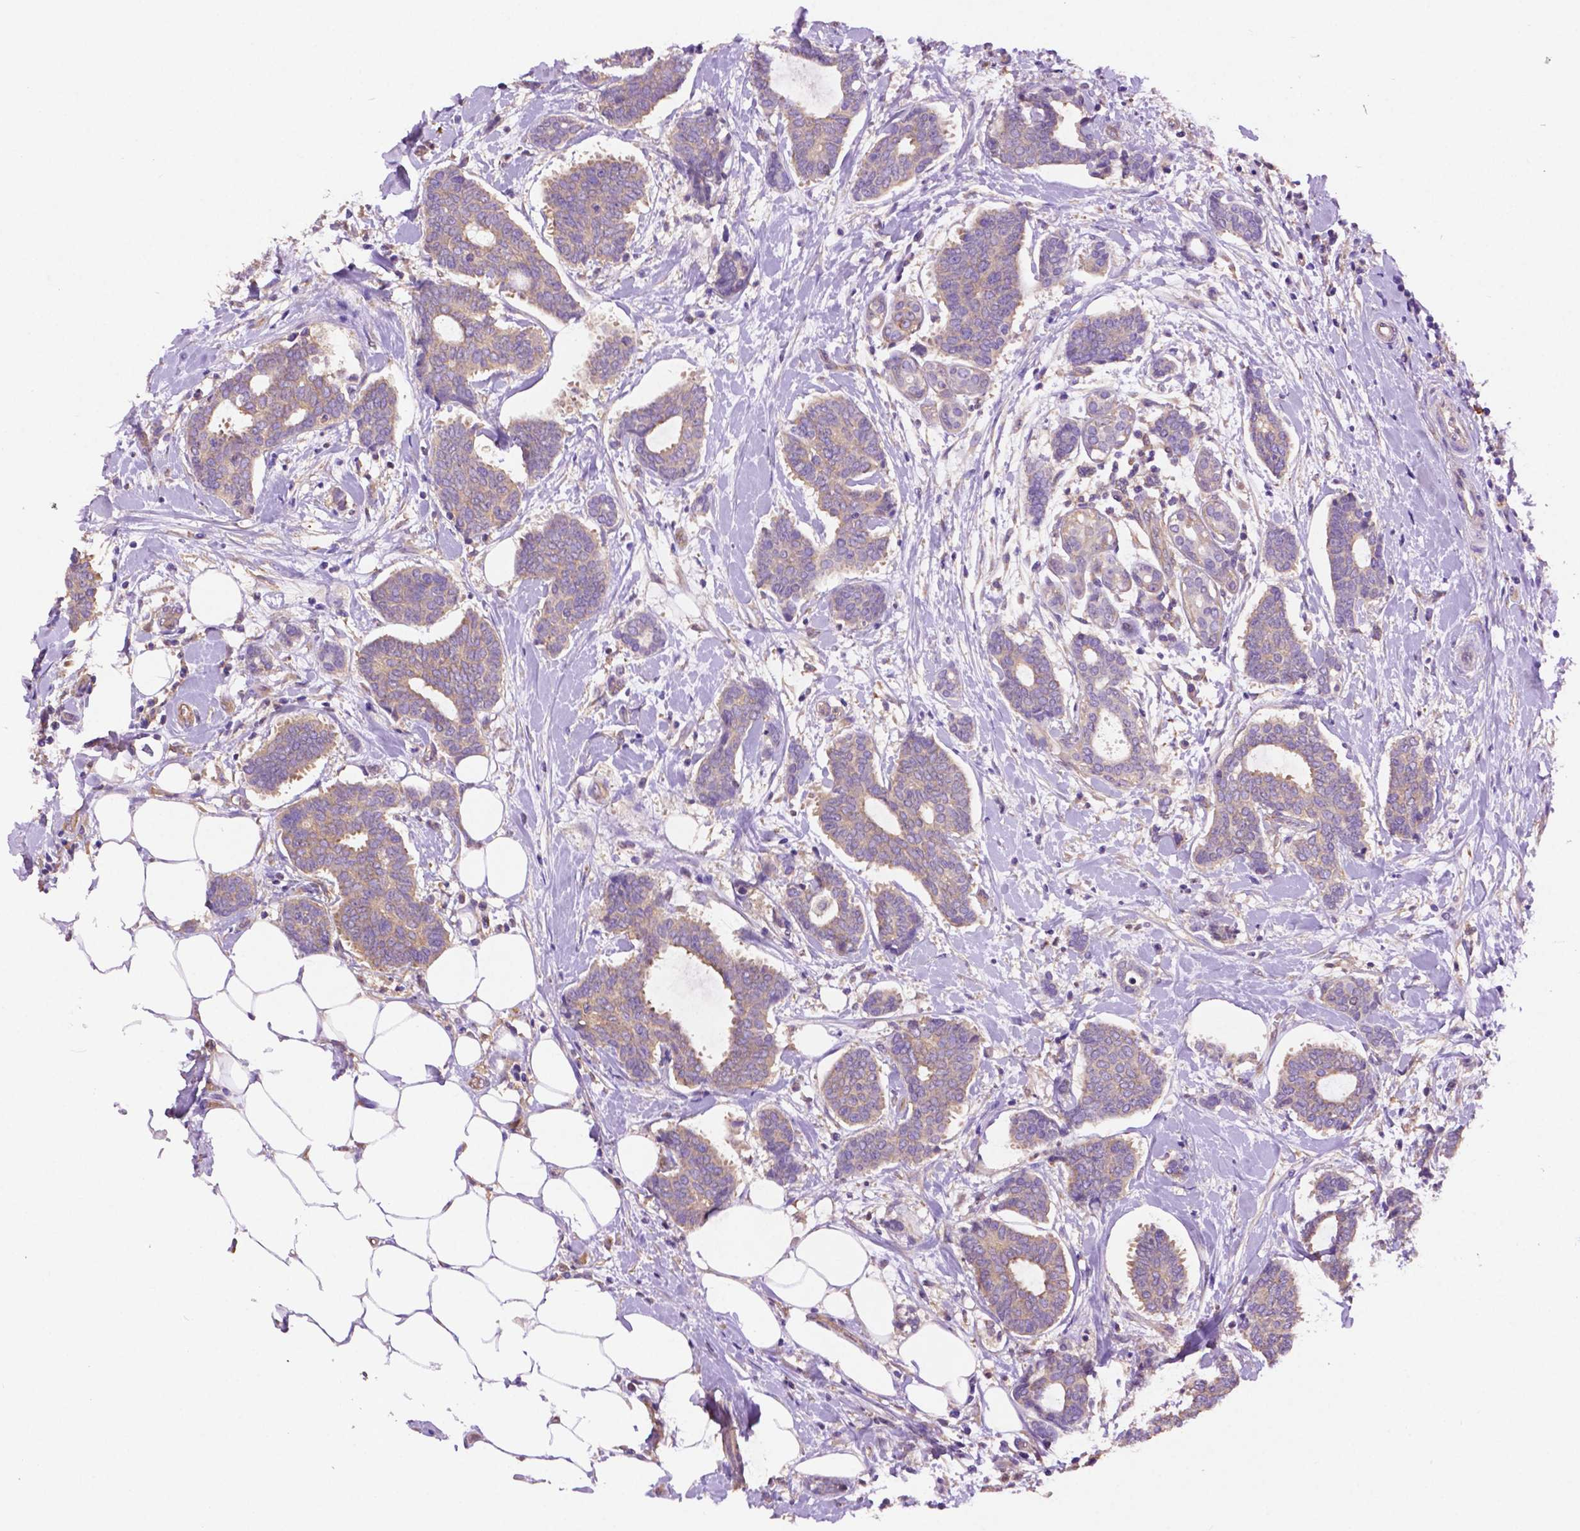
{"staining": {"intensity": "weak", "quantity": "25%-75%", "location": "cytoplasmic/membranous"}, "tissue": "breast cancer", "cell_type": "Tumor cells", "image_type": "cancer", "snomed": [{"axis": "morphology", "description": "Intraductal carcinoma, in situ"}, {"axis": "morphology", "description": "Duct carcinoma"}, {"axis": "morphology", "description": "Lobular carcinoma, in situ"}, {"axis": "topography", "description": "Breast"}], "caption": "An image showing weak cytoplasmic/membranous staining in approximately 25%-75% of tumor cells in intraductal carcinoma,  in situ (breast), as visualized by brown immunohistochemical staining.", "gene": "GDPD5", "patient": {"sex": "female", "age": 44}}